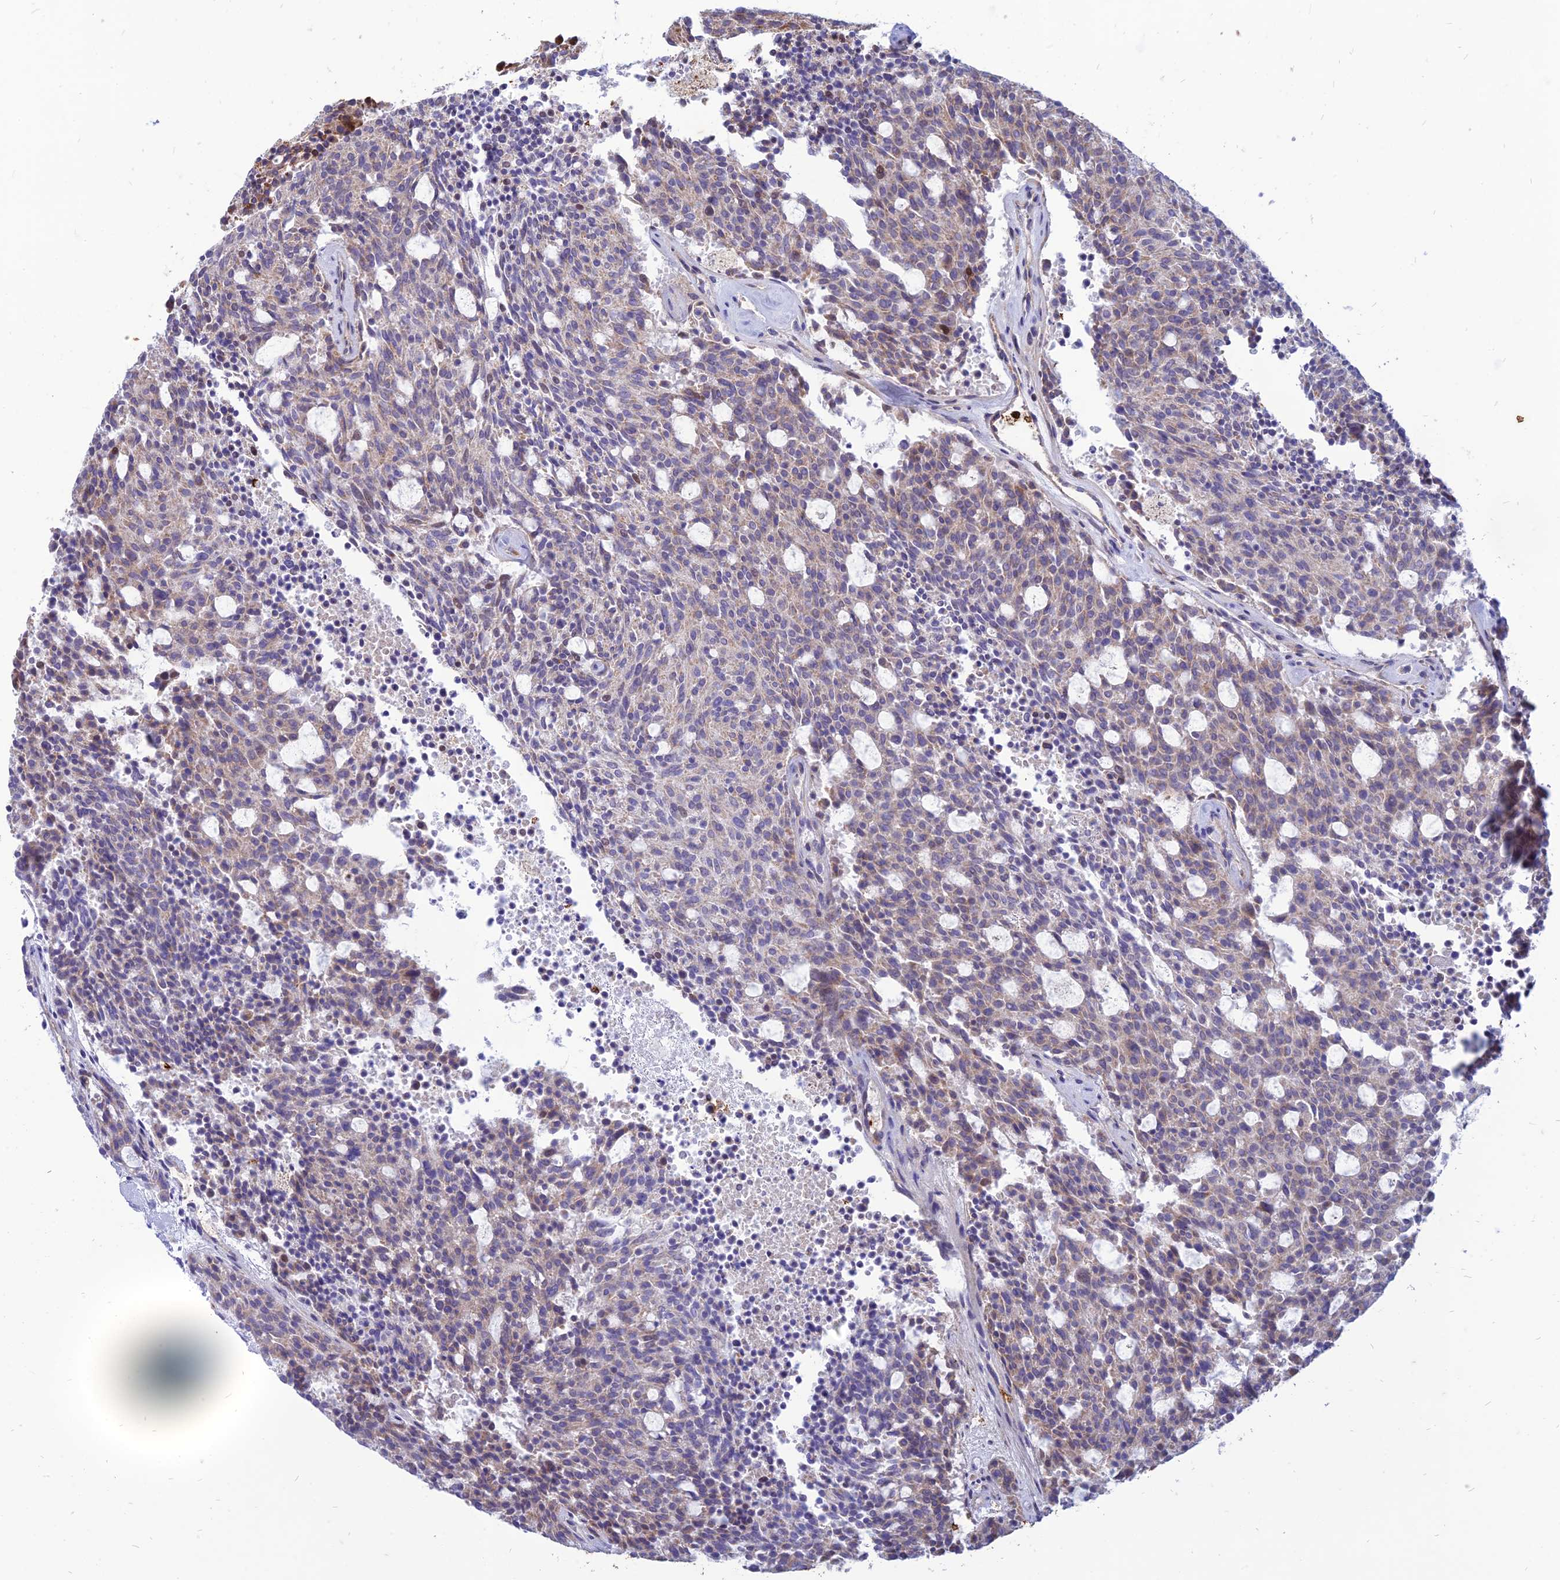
{"staining": {"intensity": "weak", "quantity": "25%-75%", "location": "cytoplasmic/membranous"}, "tissue": "carcinoid", "cell_type": "Tumor cells", "image_type": "cancer", "snomed": [{"axis": "morphology", "description": "Carcinoid, malignant, NOS"}, {"axis": "topography", "description": "Pancreas"}], "caption": "Protein analysis of carcinoid tissue shows weak cytoplasmic/membranous staining in approximately 25%-75% of tumor cells.", "gene": "HHAT", "patient": {"sex": "female", "age": 54}}